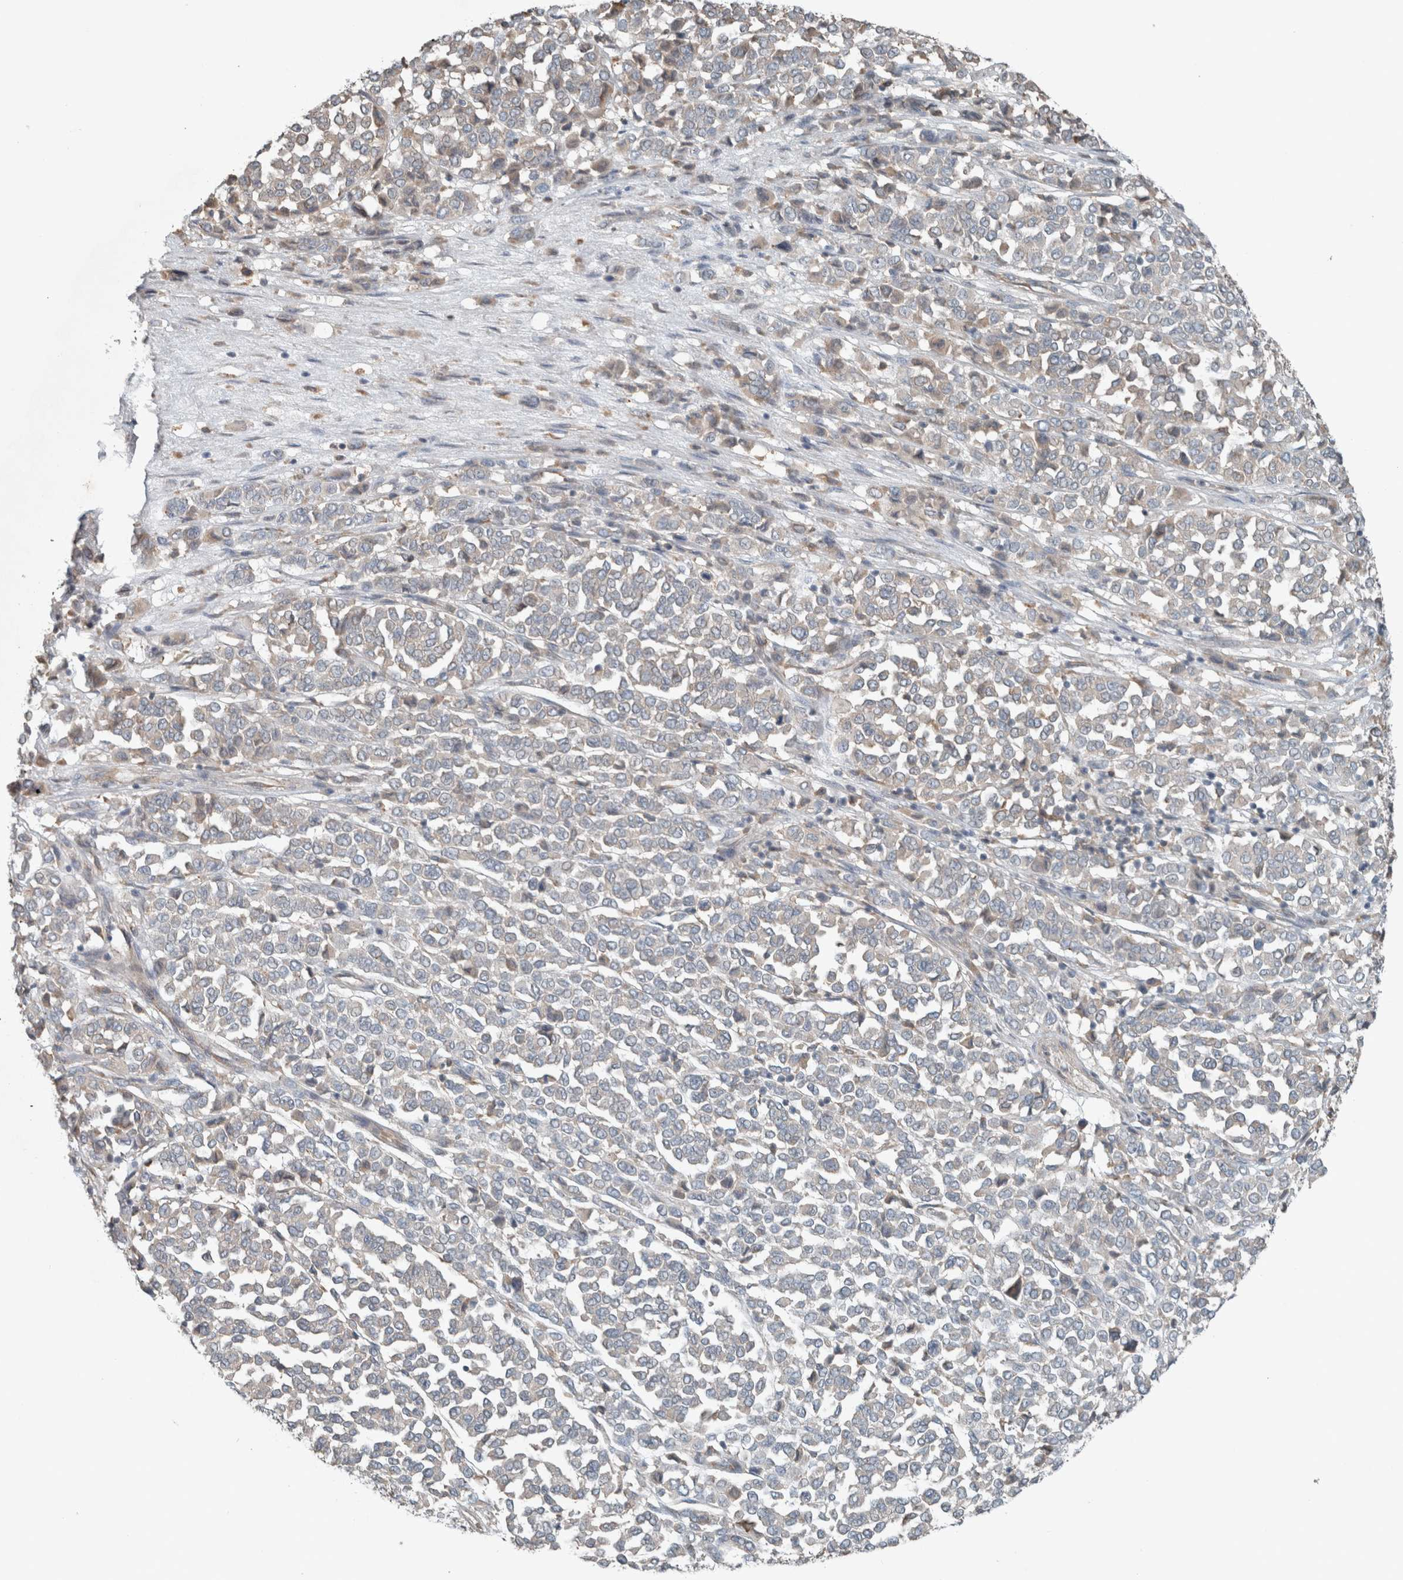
{"staining": {"intensity": "weak", "quantity": "<25%", "location": "cytoplasmic/membranous"}, "tissue": "melanoma", "cell_type": "Tumor cells", "image_type": "cancer", "snomed": [{"axis": "morphology", "description": "Malignant melanoma, Metastatic site"}, {"axis": "topography", "description": "Pancreas"}], "caption": "Immunohistochemical staining of human melanoma exhibits no significant staining in tumor cells.", "gene": "JADE2", "patient": {"sex": "female", "age": 30}}